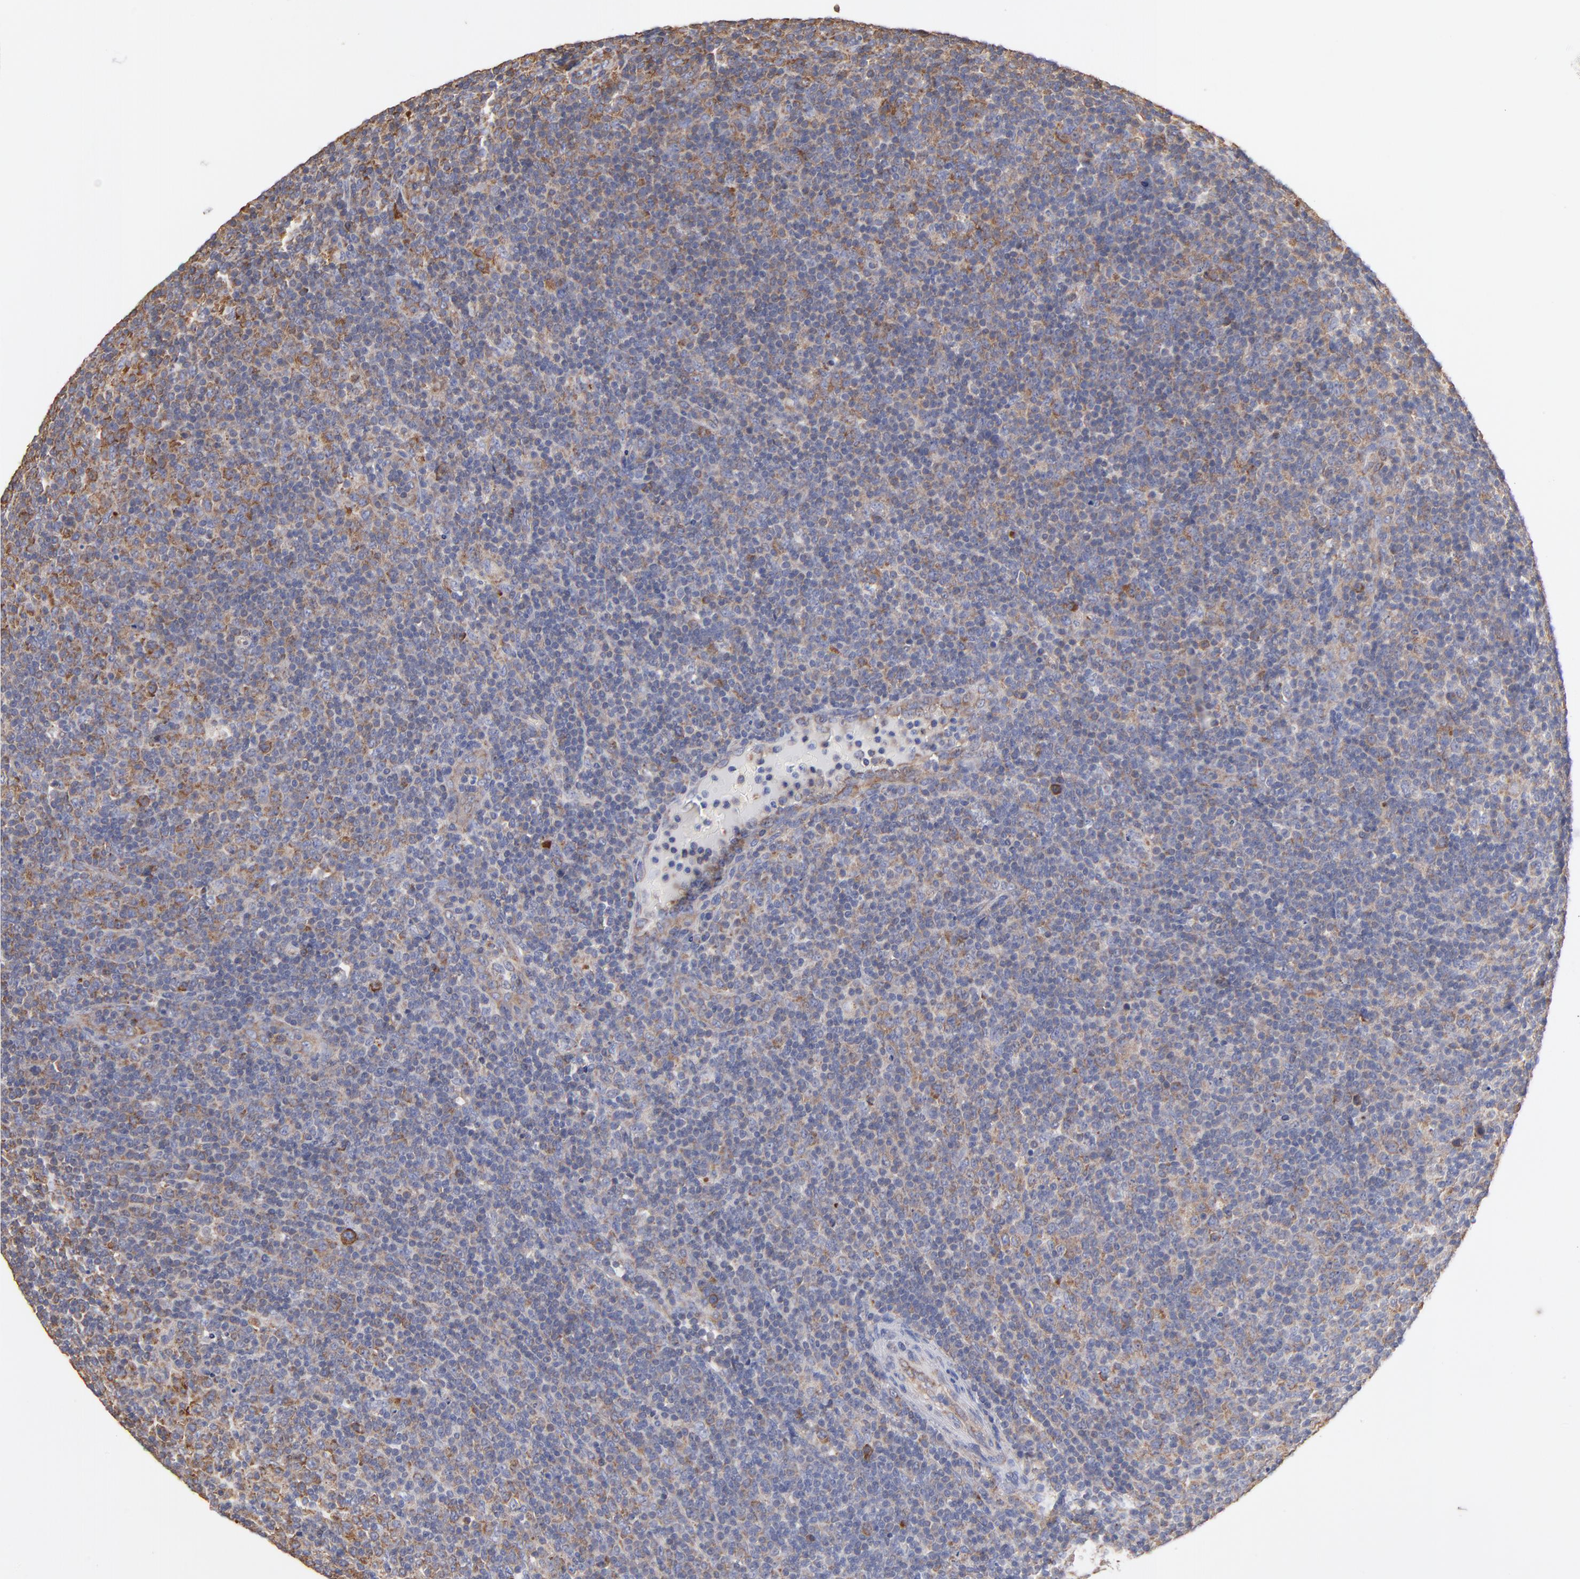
{"staining": {"intensity": "moderate", "quantity": "<25%", "location": "cytoplasmic/membranous"}, "tissue": "lymphoma", "cell_type": "Tumor cells", "image_type": "cancer", "snomed": [{"axis": "morphology", "description": "Malignant lymphoma, non-Hodgkin's type, Low grade"}, {"axis": "topography", "description": "Lymph node"}], "caption": "Lymphoma stained with a protein marker reveals moderate staining in tumor cells.", "gene": "RPL9", "patient": {"sex": "male", "age": 70}}